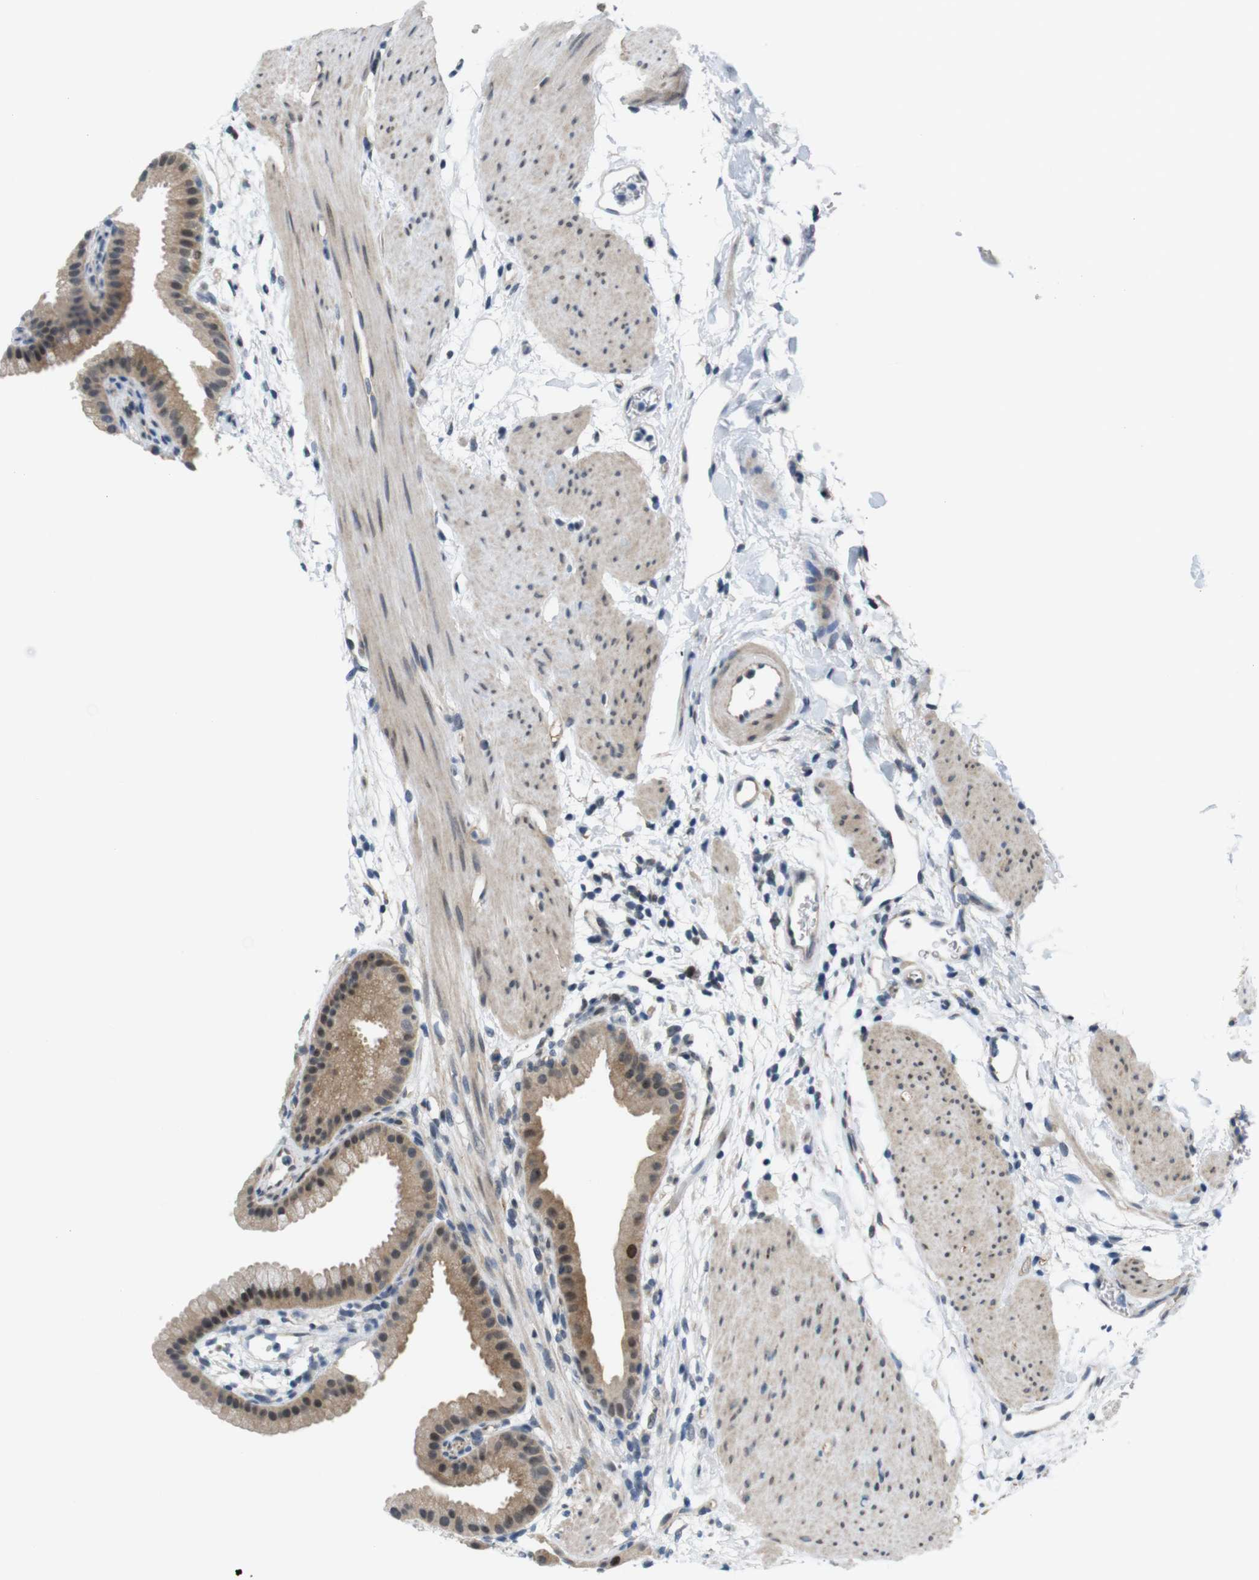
{"staining": {"intensity": "weak", "quantity": "25%-75%", "location": "cytoplasmic/membranous,nuclear"}, "tissue": "gallbladder", "cell_type": "Glandular cells", "image_type": "normal", "snomed": [{"axis": "morphology", "description": "Normal tissue, NOS"}, {"axis": "topography", "description": "Gallbladder"}], "caption": "Gallbladder stained for a protein displays weak cytoplasmic/membranous,nuclear positivity in glandular cells. The staining is performed using DAB brown chromogen to label protein expression. The nuclei are counter-stained blue using hematoxylin.", "gene": "SMCO2", "patient": {"sex": "female", "age": 64}}